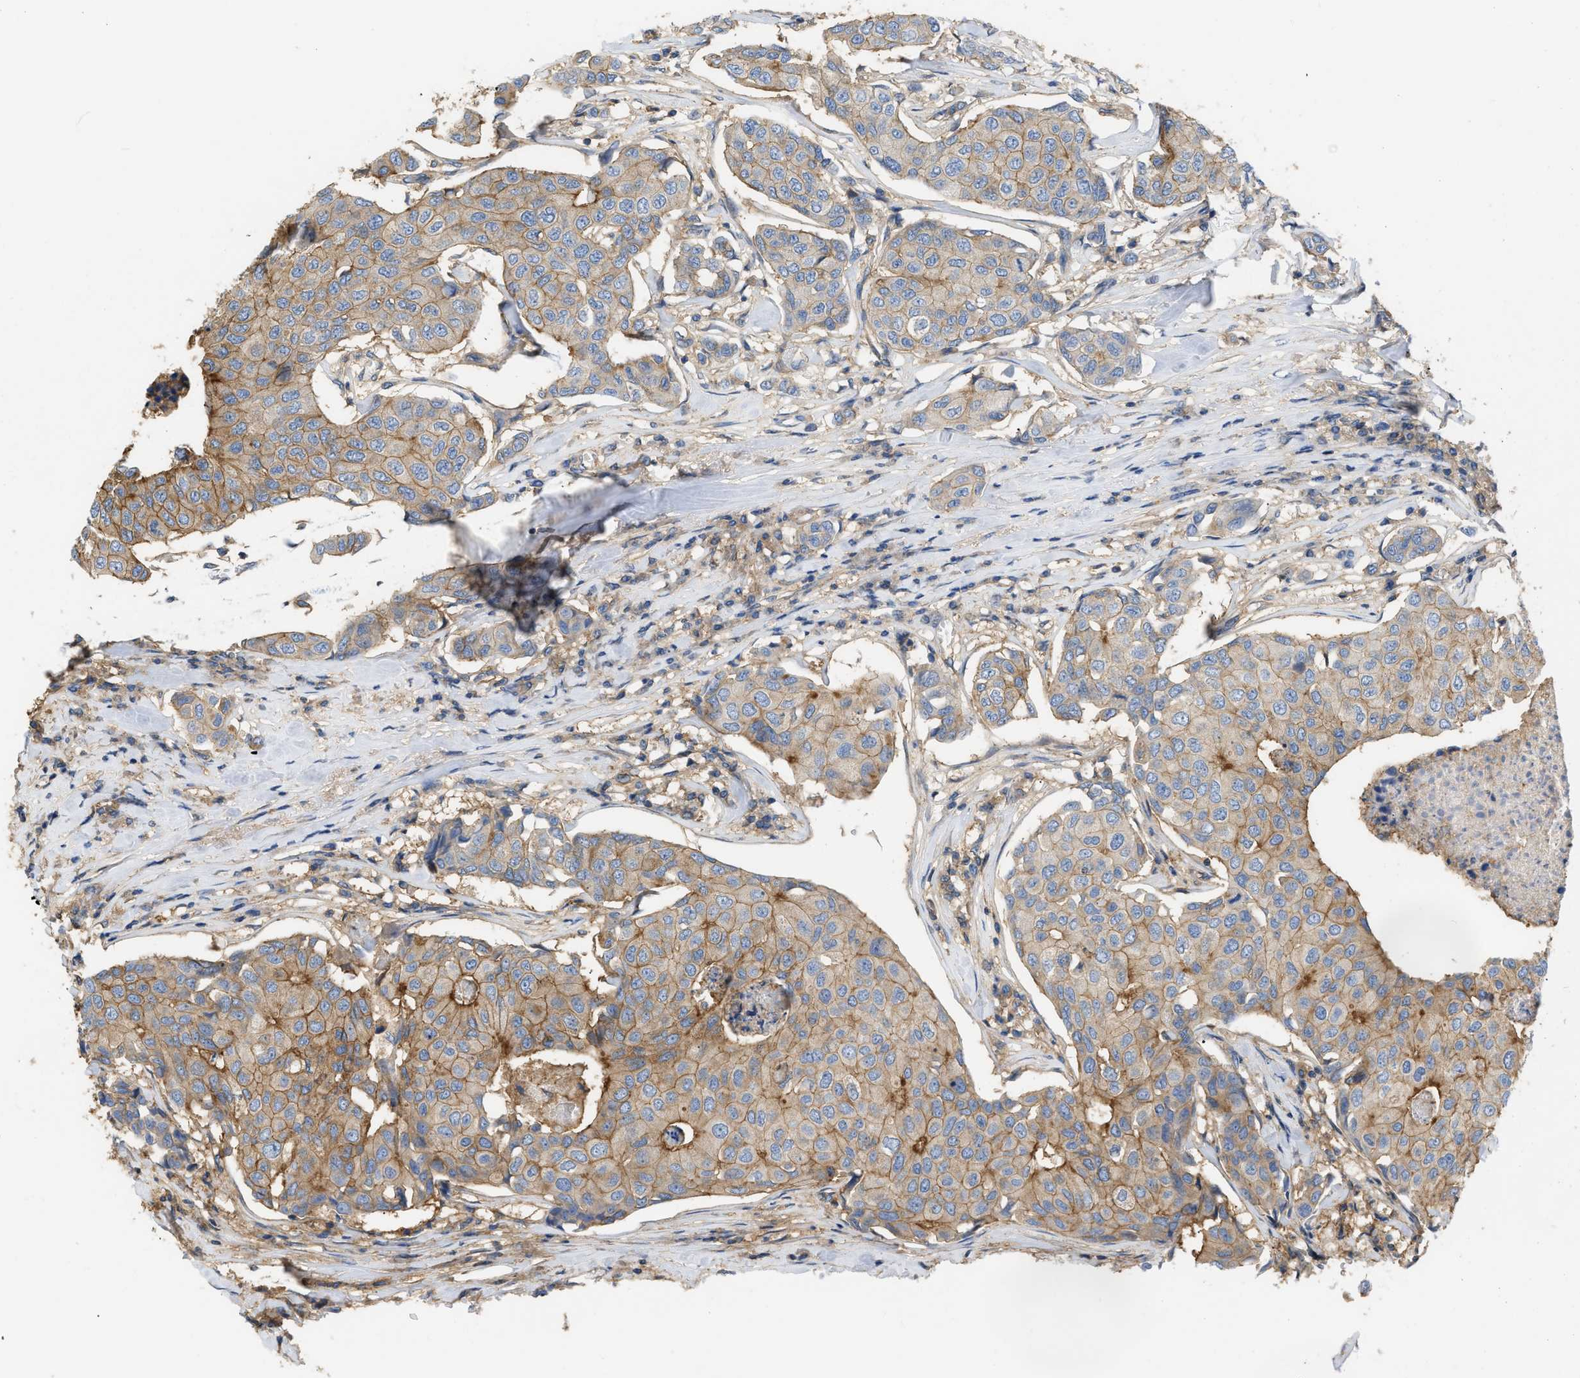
{"staining": {"intensity": "moderate", "quantity": ">75%", "location": "cytoplasmic/membranous"}, "tissue": "breast cancer", "cell_type": "Tumor cells", "image_type": "cancer", "snomed": [{"axis": "morphology", "description": "Duct carcinoma"}, {"axis": "topography", "description": "Breast"}], "caption": "Breast invasive ductal carcinoma stained for a protein shows moderate cytoplasmic/membranous positivity in tumor cells.", "gene": "GNB4", "patient": {"sex": "female", "age": 80}}